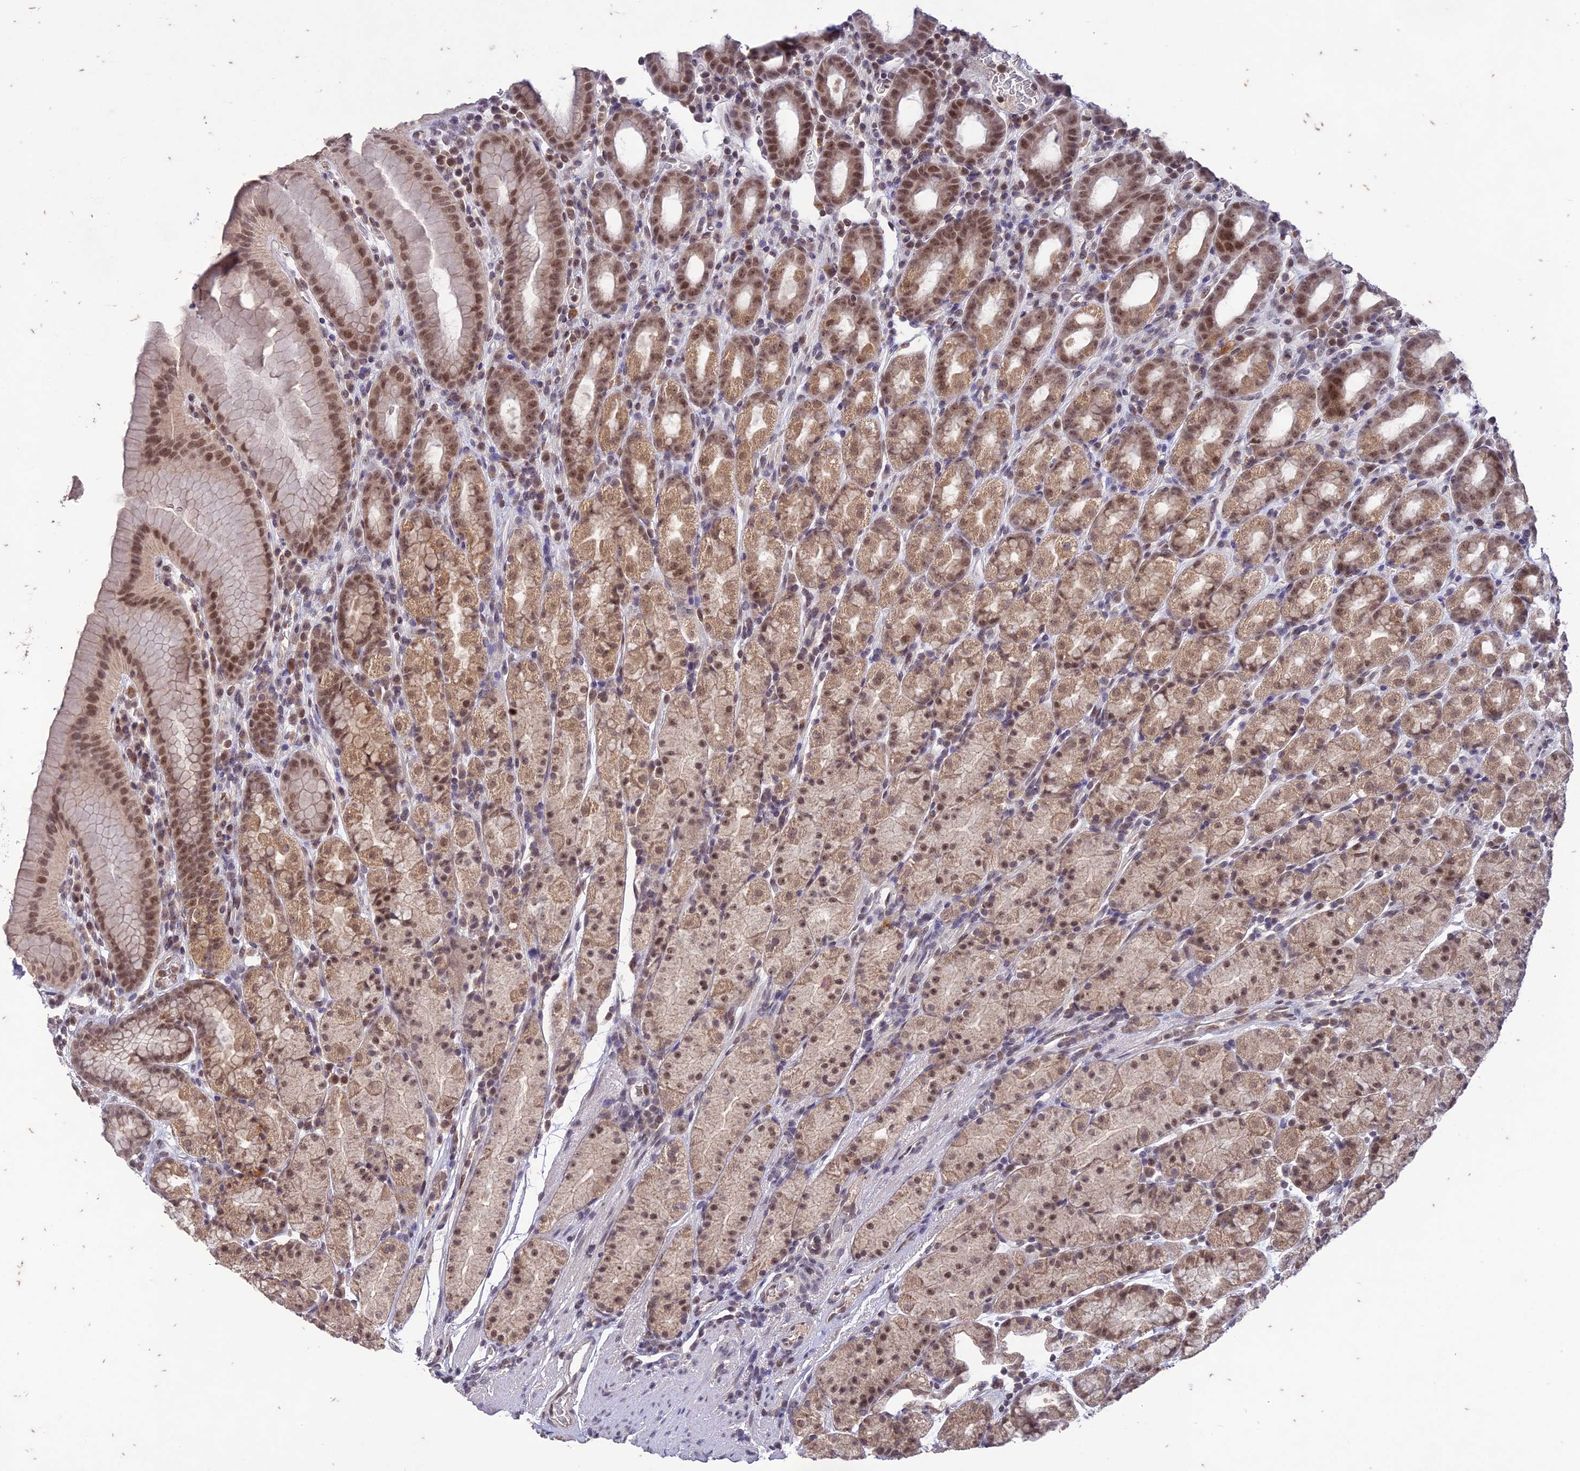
{"staining": {"intensity": "moderate", "quantity": ">75%", "location": "cytoplasmic/membranous,nuclear"}, "tissue": "stomach", "cell_type": "Glandular cells", "image_type": "normal", "snomed": [{"axis": "morphology", "description": "Normal tissue, NOS"}, {"axis": "topography", "description": "Stomach, upper"}, {"axis": "topography", "description": "Stomach, lower"}, {"axis": "topography", "description": "Small intestine"}], "caption": "IHC histopathology image of unremarkable stomach stained for a protein (brown), which reveals medium levels of moderate cytoplasmic/membranous,nuclear positivity in approximately >75% of glandular cells.", "gene": "POP4", "patient": {"sex": "male", "age": 68}}